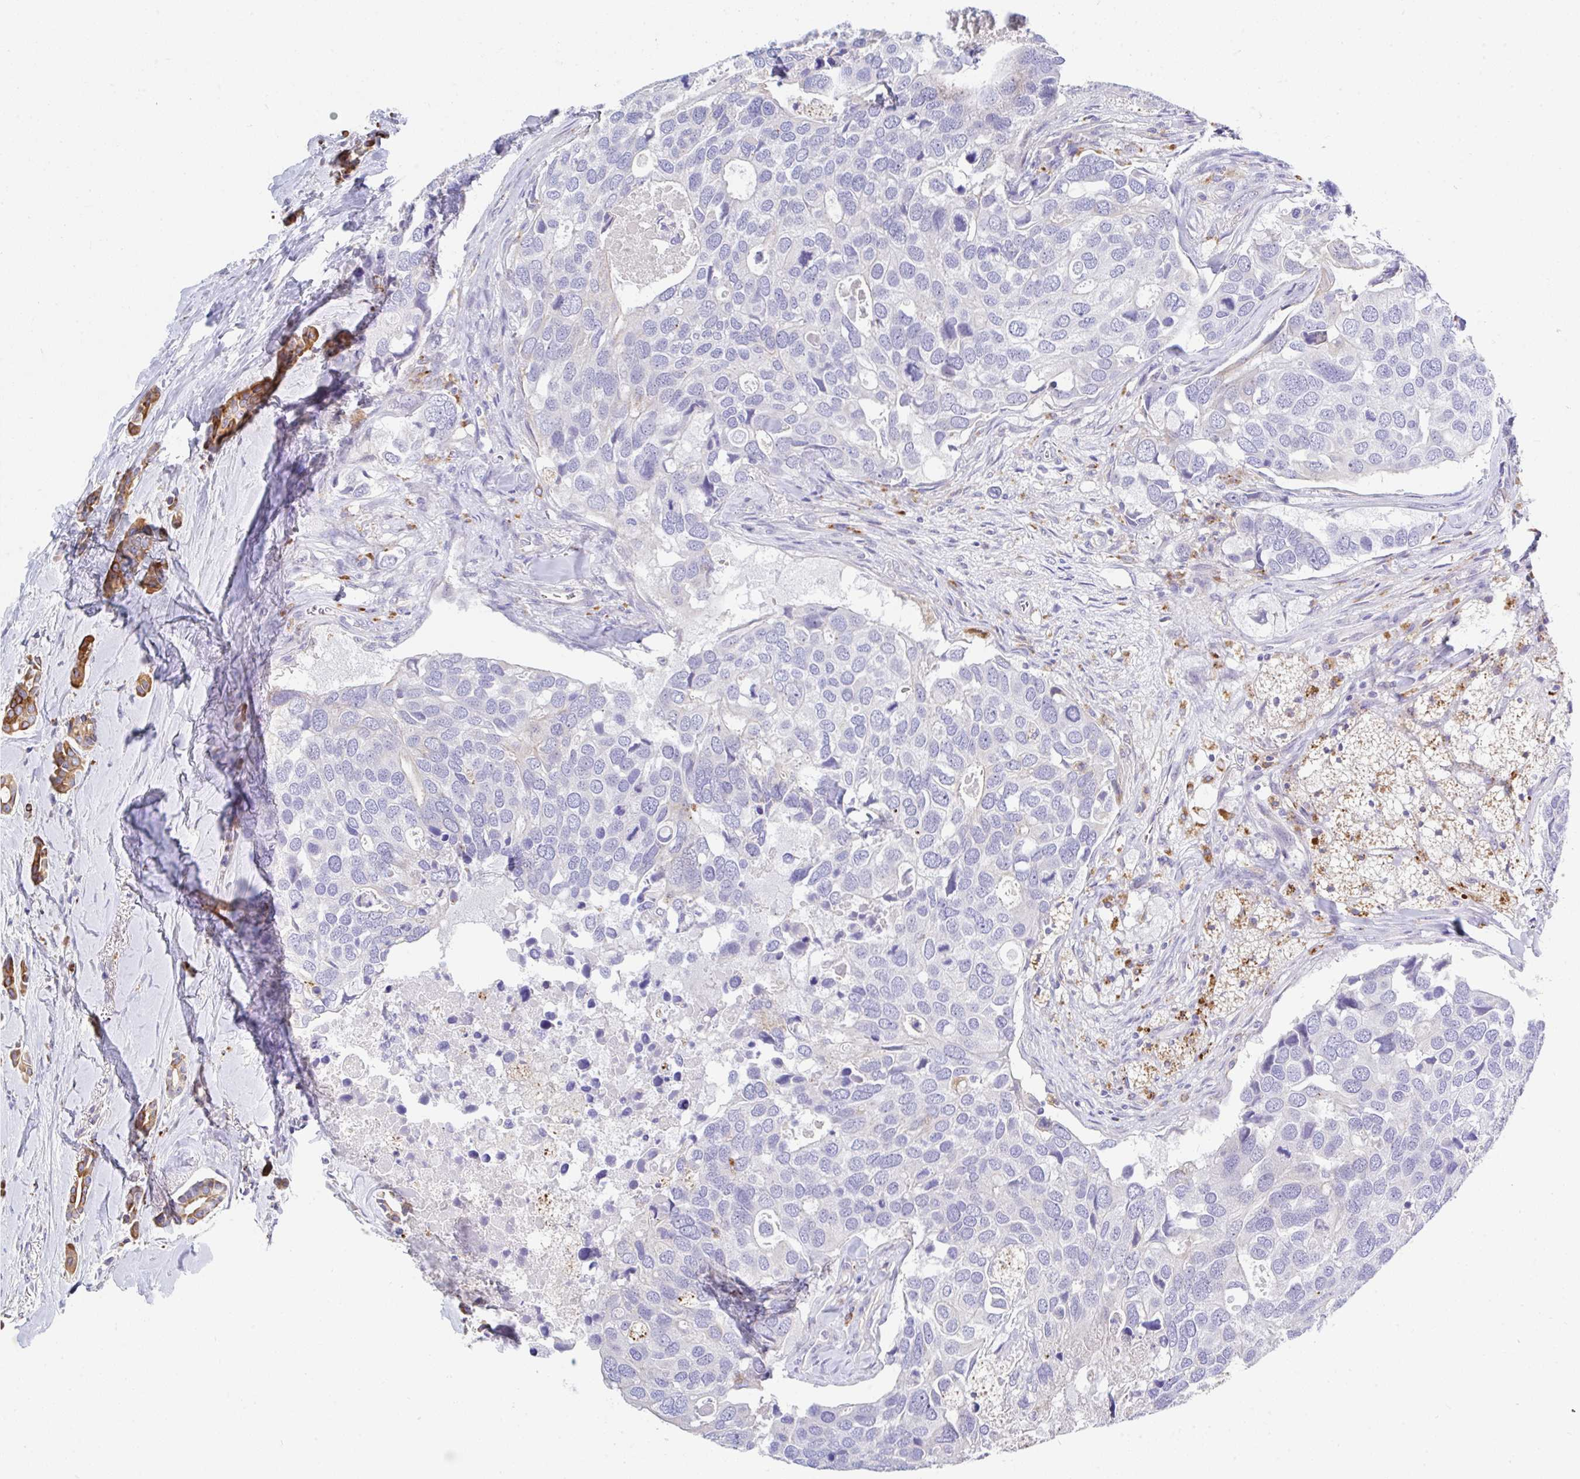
{"staining": {"intensity": "negative", "quantity": "none", "location": "none"}, "tissue": "breast cancer", "cell_type": "Tumor cells", "image_type": "cancer", "snomed": [{"axis": "morphology", "description": "Duct carcinoma"}, {"axis": "topography", "description": "Breast"}], "caption": "The IHC micrograph has no significant expression in tumor cells of breast cancer tissue. Brightfield microscopy of immunohistochemistry (IHC) stained with DAB (brown) and hematoxylin (blue), captured at high magnification.", "gene": "ZNF33A", "patient": {"sex": "female", "age": 83}}